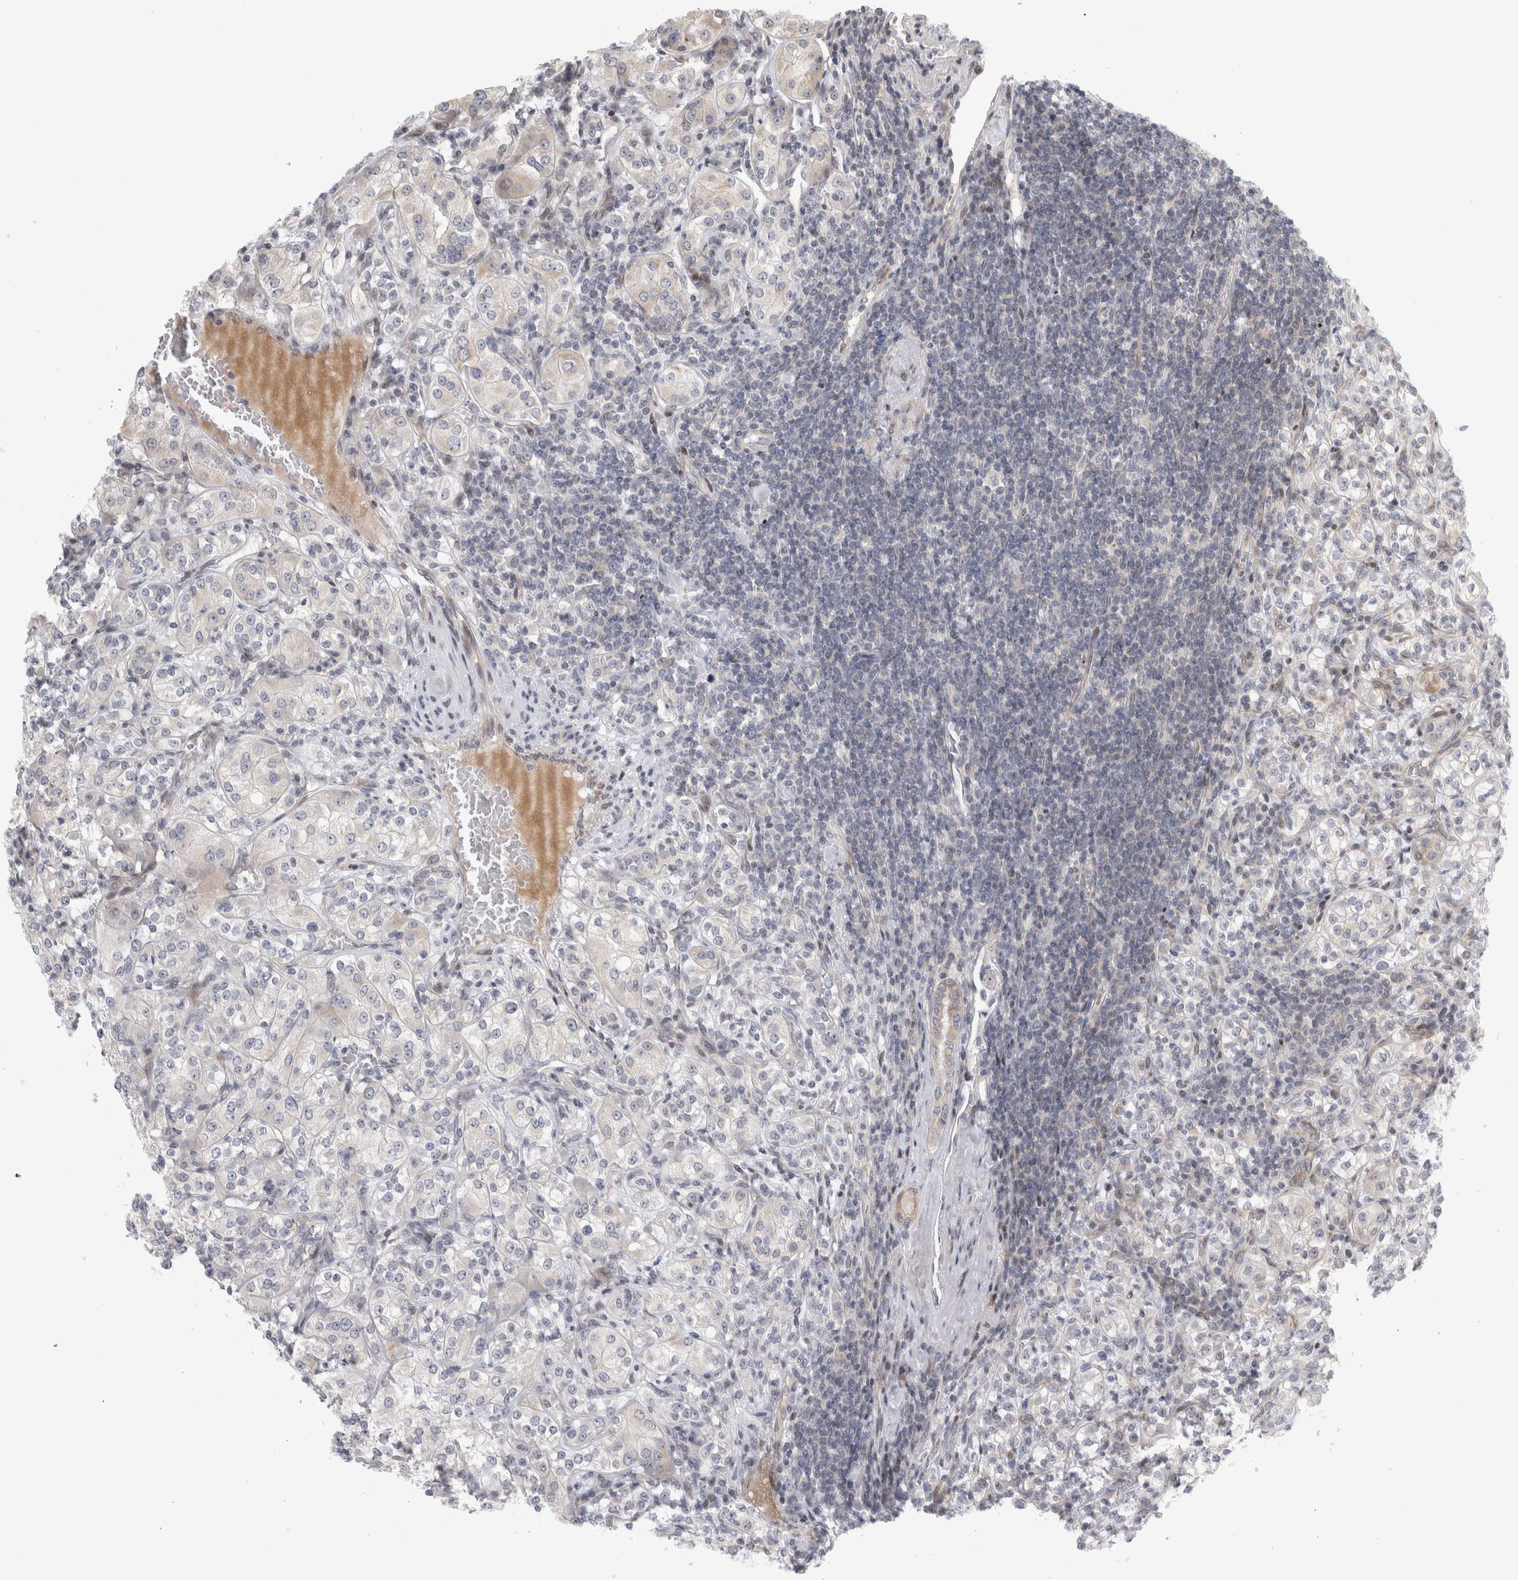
{"staining": {"intensity": "negative", "quantity": "none", "location": "none"}, "tissue": "renal cancer", "cell_type": "Tumor cells", "image_type": "cancer", "snomed": [{"axis": "morphology", "description": "Adenocarcinoma, NOS"}, {"axis": "topography", "description": "Kidney"}], "caption": "IHC of renal adenocarcinoma exhibits no staining in tumor cells.", "gene": "UTP25", "patient": {"sex": "male", "age": 77}}